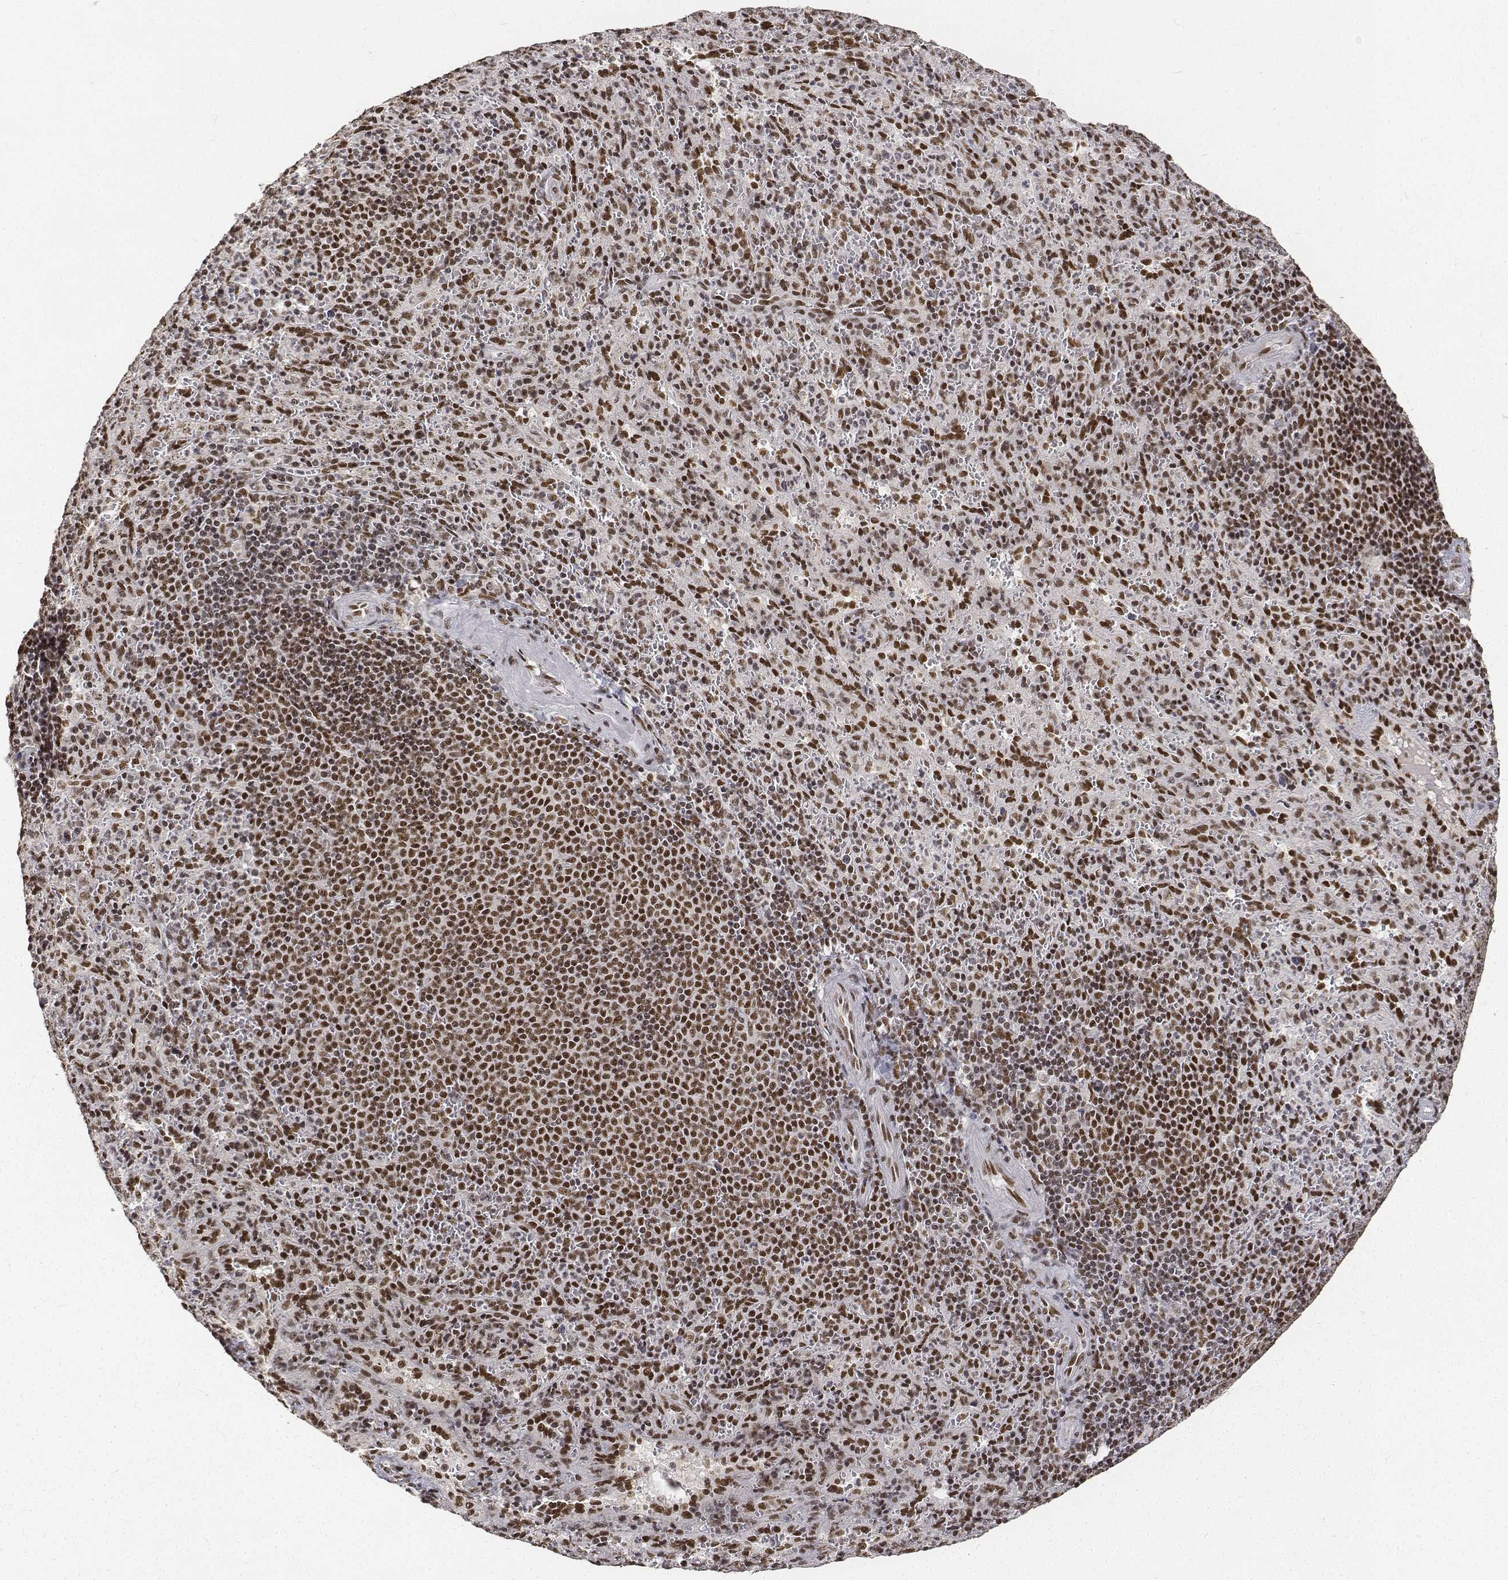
{"staining": {"intensity": "strong", "quantity": "25%-75%", "location": "nuclear"}, "tissue": "spleen", "cell_type": "Cells in red pulp", "image_type": "normal", "snomed": [{"axis": "morphology", "description": "Normal tissue, NOS"}, {"axis": "topography", "description": "Spleen"}], "caption": "Strong nuclear protein staining is present in about 25%-75% of cells in red pulp in spleen. The staining was performed using DAB to visualize the protein expression in brown, while the nuclei were stained in blue with hematoxylin (Magnification: 20x).", "gene": "ATRX", "patient": {"sex": "male", "age": 57}}